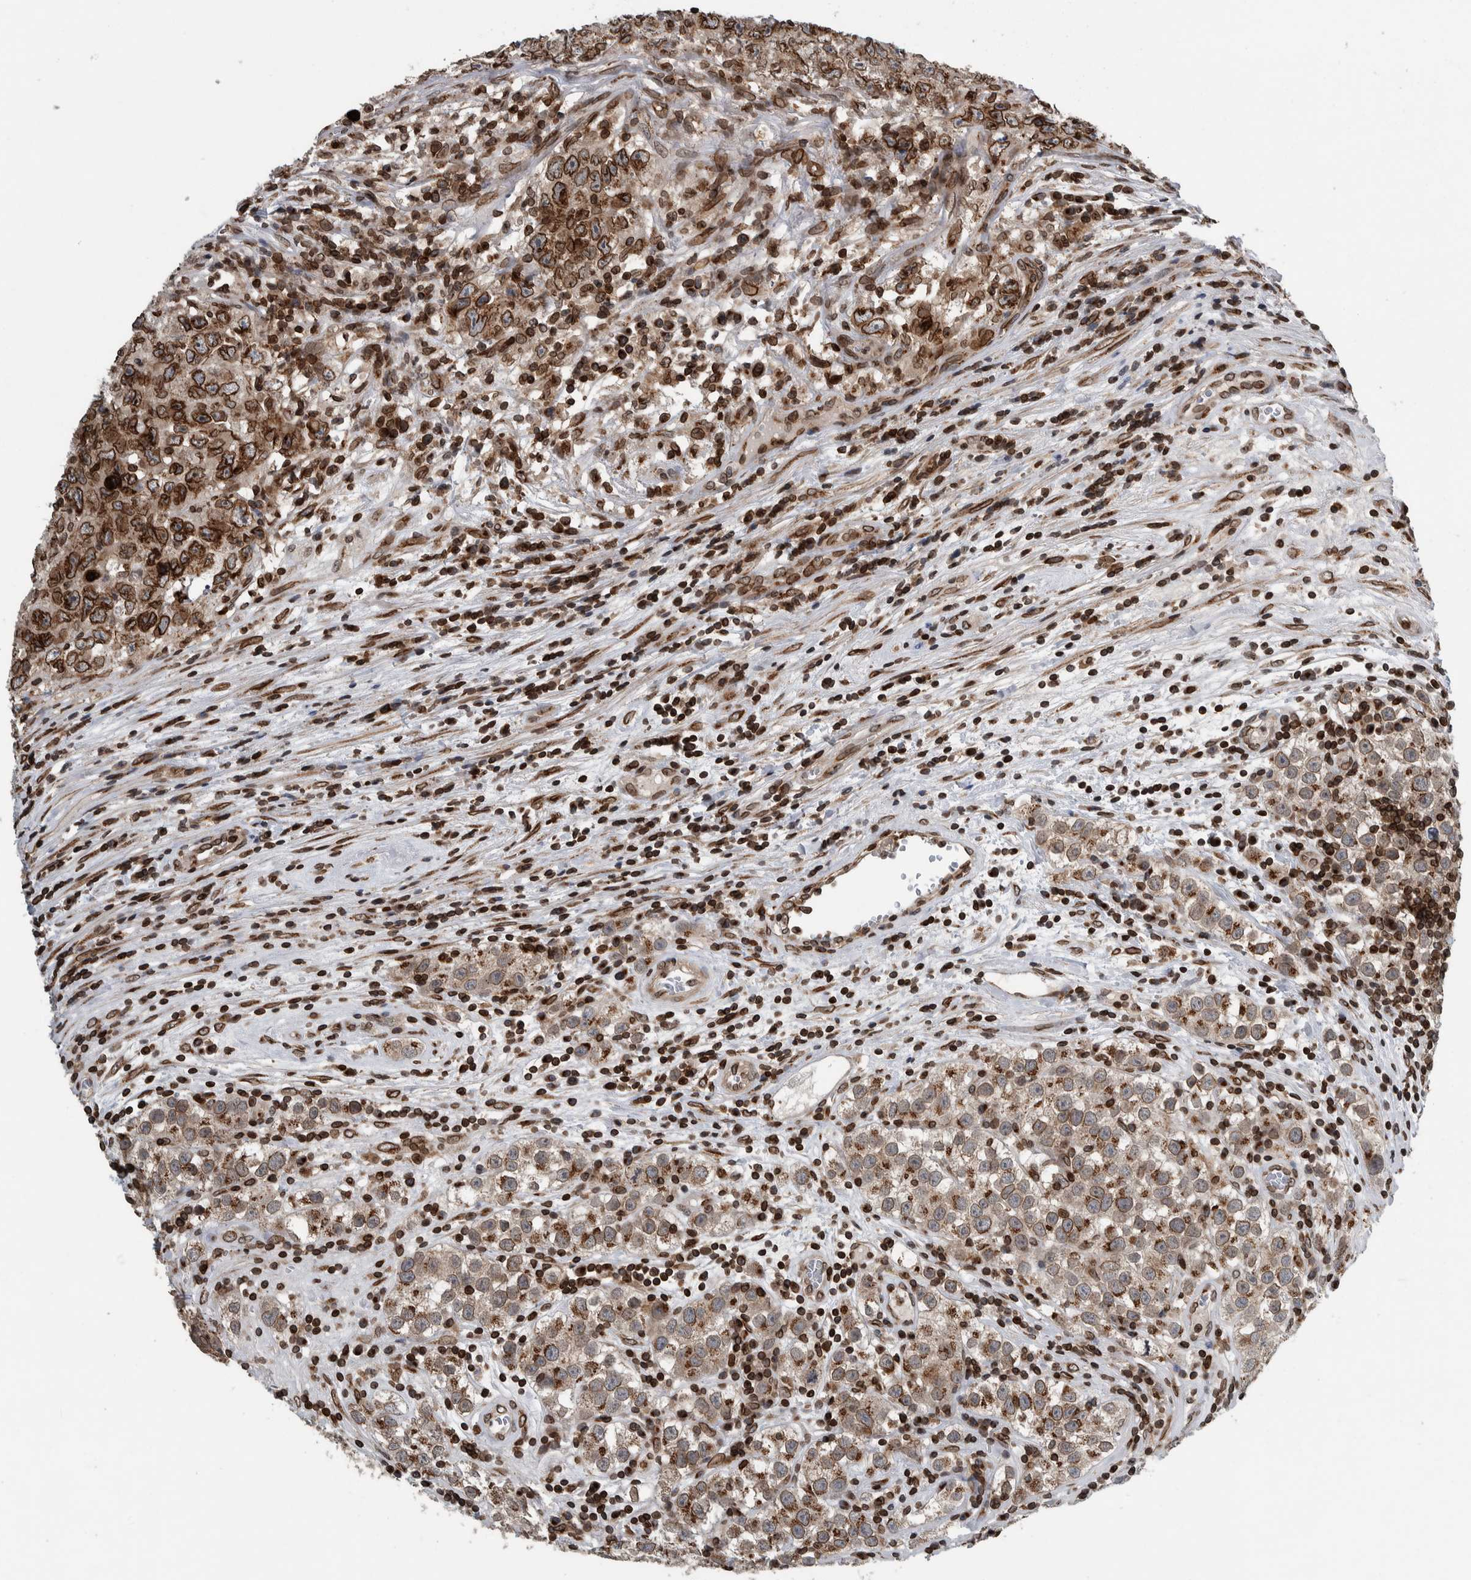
{"staining": {"intensity": "moderate", "quantity": ">75%", "location": "cytoplasmic/membranous,nuclear"}, "tissue": "testis cancer", "cell_type": "Tumor cells", "image_type": "cancer", "snomed": [{"axis": "morphology", "description": "Seminoma, NOS"}, {"axis": "morphology", "description": "Carcinoma, Embryonal, NOS"}, {"axis": "topography", "description": "Testis"}], "caption": "A micrograph of testis seminoma stained for a protein demonstrates moderate cytoplasmic/membranous and nuclear brown staining in tumor cells. (Brightfield microscopy of DAB IHC at high magnification).", "gene": "FAM135B", "patient": {"sex": "male", "age": 43}}